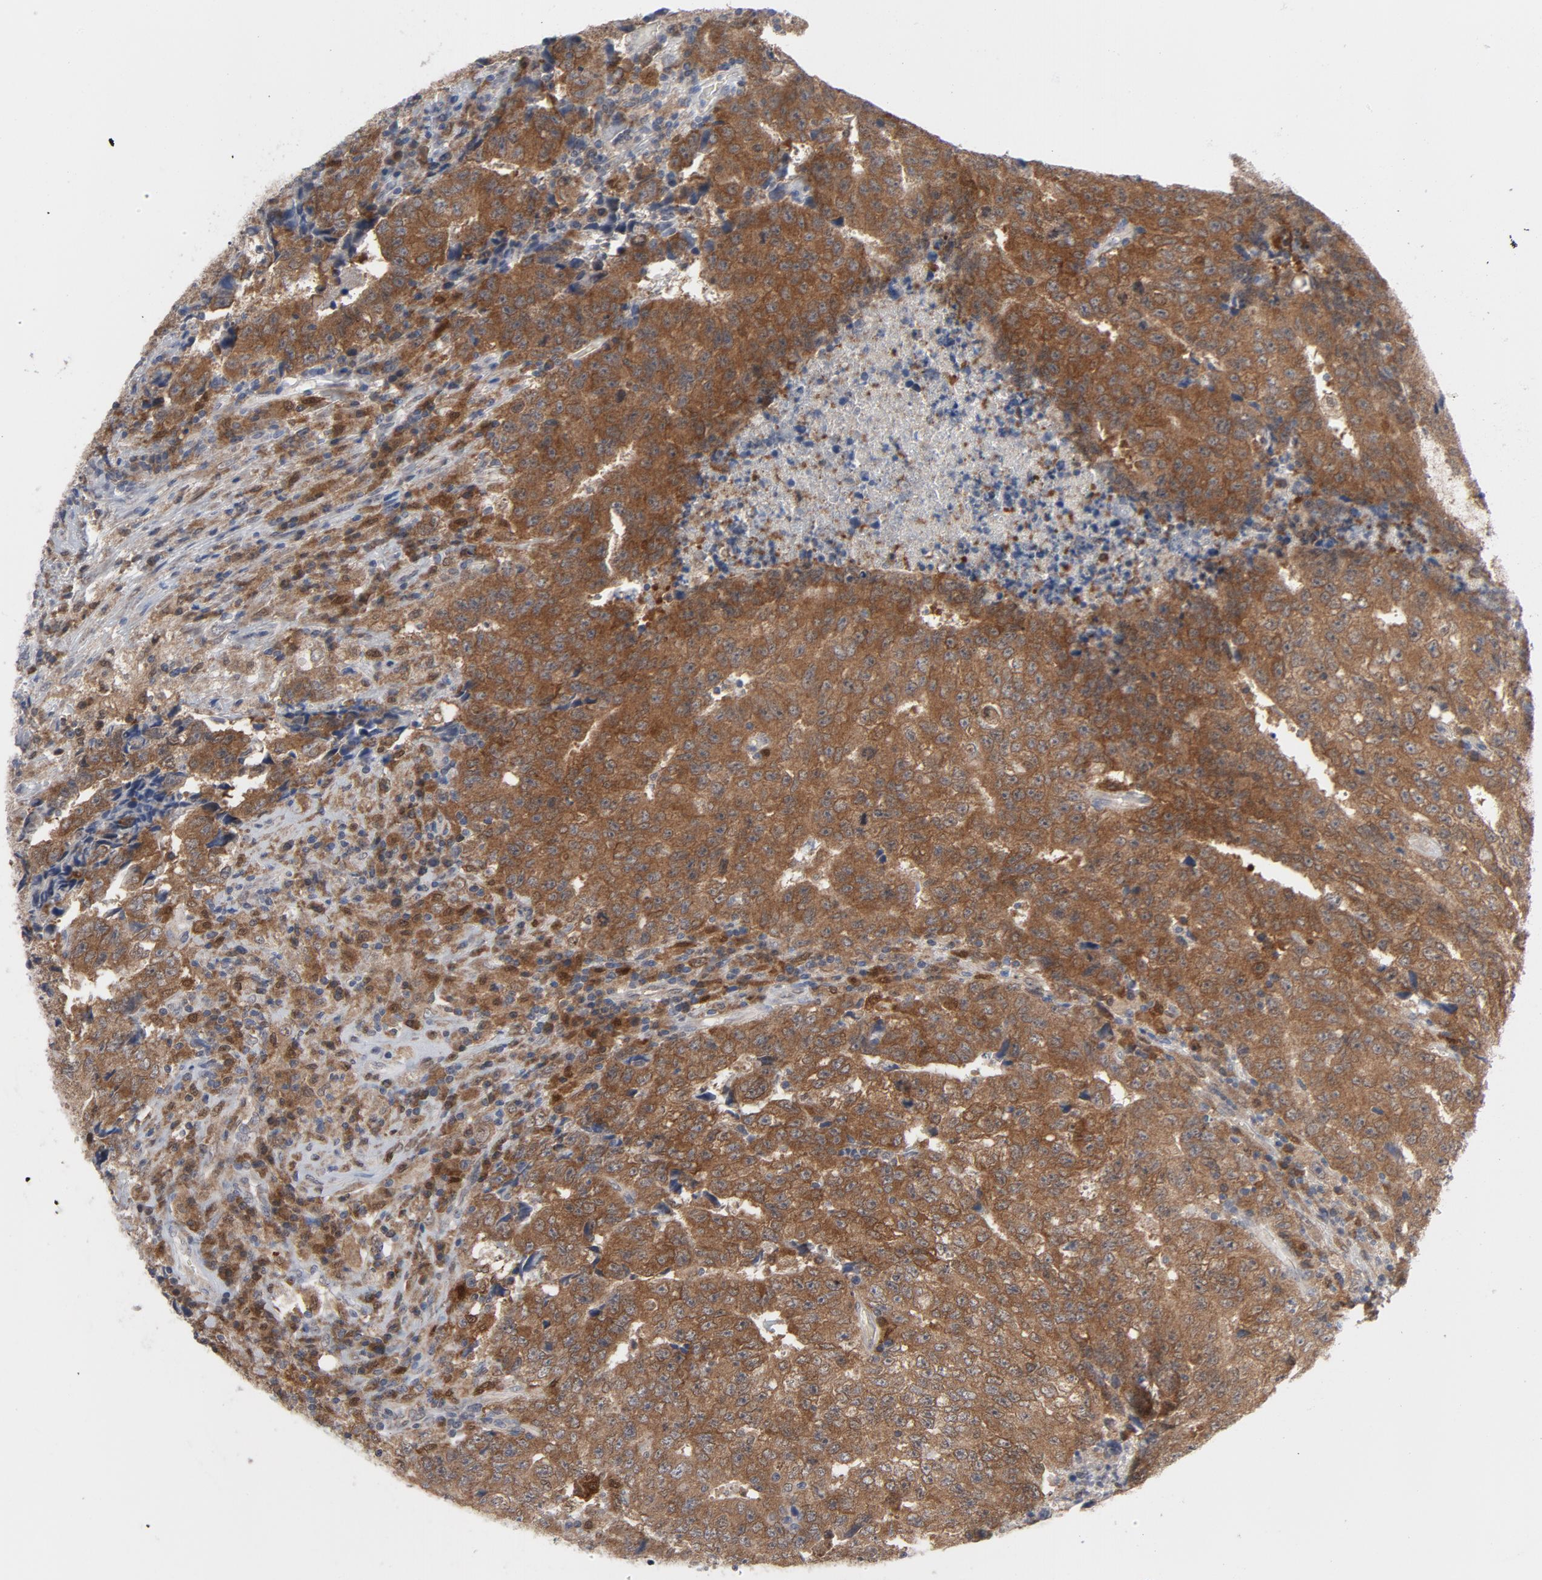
{"staining": {"intensity": "moderate", "quantity": ">75%", "location": "cytoplasmic/membranous"}, "tissue": "testis cancer", "cell_type": "Tumor cells", "image_type": "cancer", "snomed": [{"axis": "morphology", "description": "Necrosis, NOS"}, {"axis": "morphology", "description": "Carcinoma, Embryonal, NOS"}, {"axis": "topography", "description": "Testis"}], "caption": "Immunohistochemistry (IHC) image of human embryonal carcinoma (testis) stained for a protein (brown), which exhibits medium levels of moderate cytoplasmic/membranous expression in approximately >75% of tumor cells.", "gene": "PRDX1", "patient": {"sex": "male", "age": 19}}